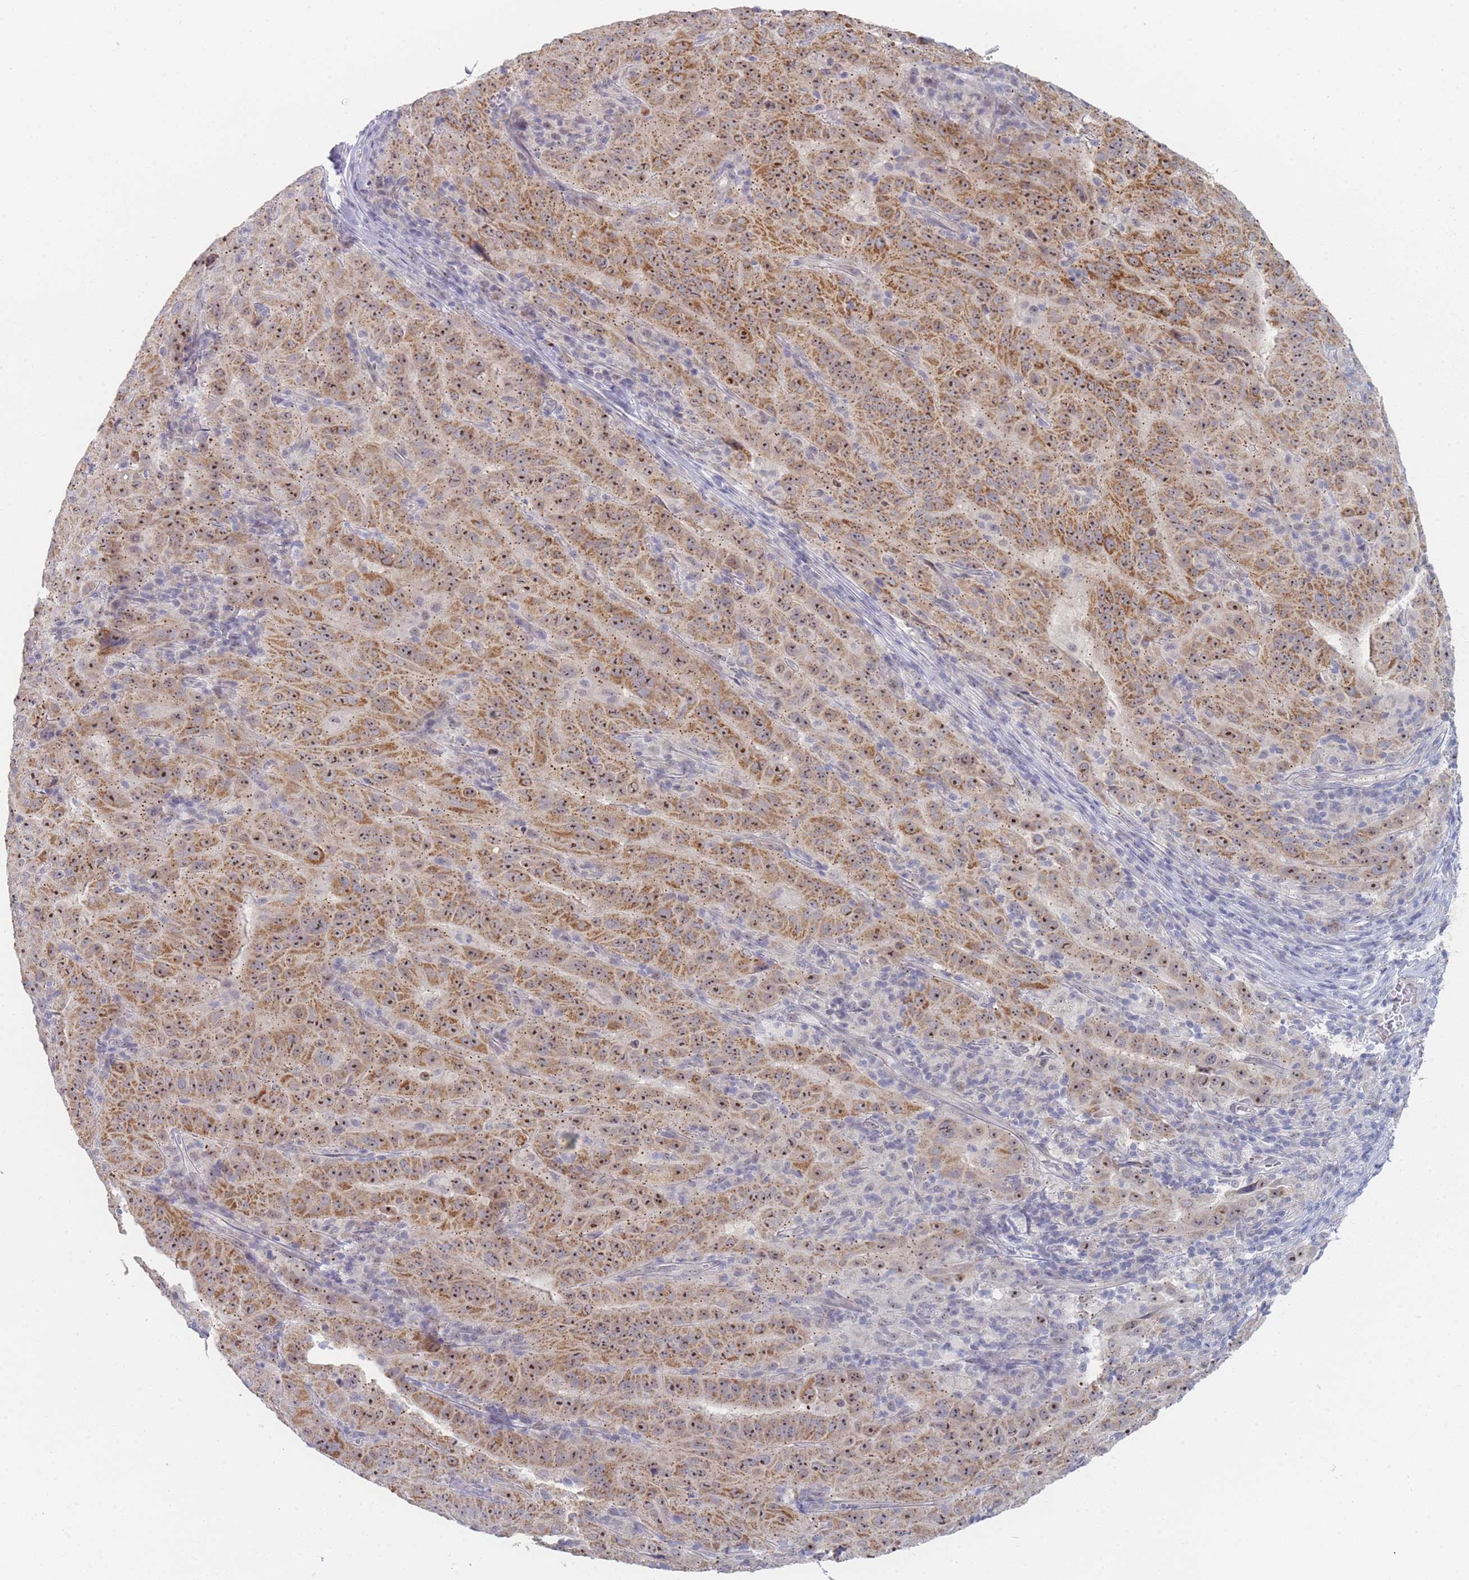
{"staining": {"intensity": "moderate", "quantity": ">75%", "location": "cytoplasmic/membranous,nuclear"}, "tissue": "pancreatic cancer", "cell_type": "Tumor cells", "image_type": "cancer", "snomed": [{"axis": "morphology", "description": "Adenocarcinoma, NOS"}, {"axis": "topography", "description": "Pancreas"}], "caption": "Human adenocarcinoma (pancreatic) stained with a brown dye demonstrates moderate cytoplasmic/membranous and nuclear positive staining in about >75% of tumor cells.", "gene": "RNF8", "patient": {"sex": "male", "age": 63}}